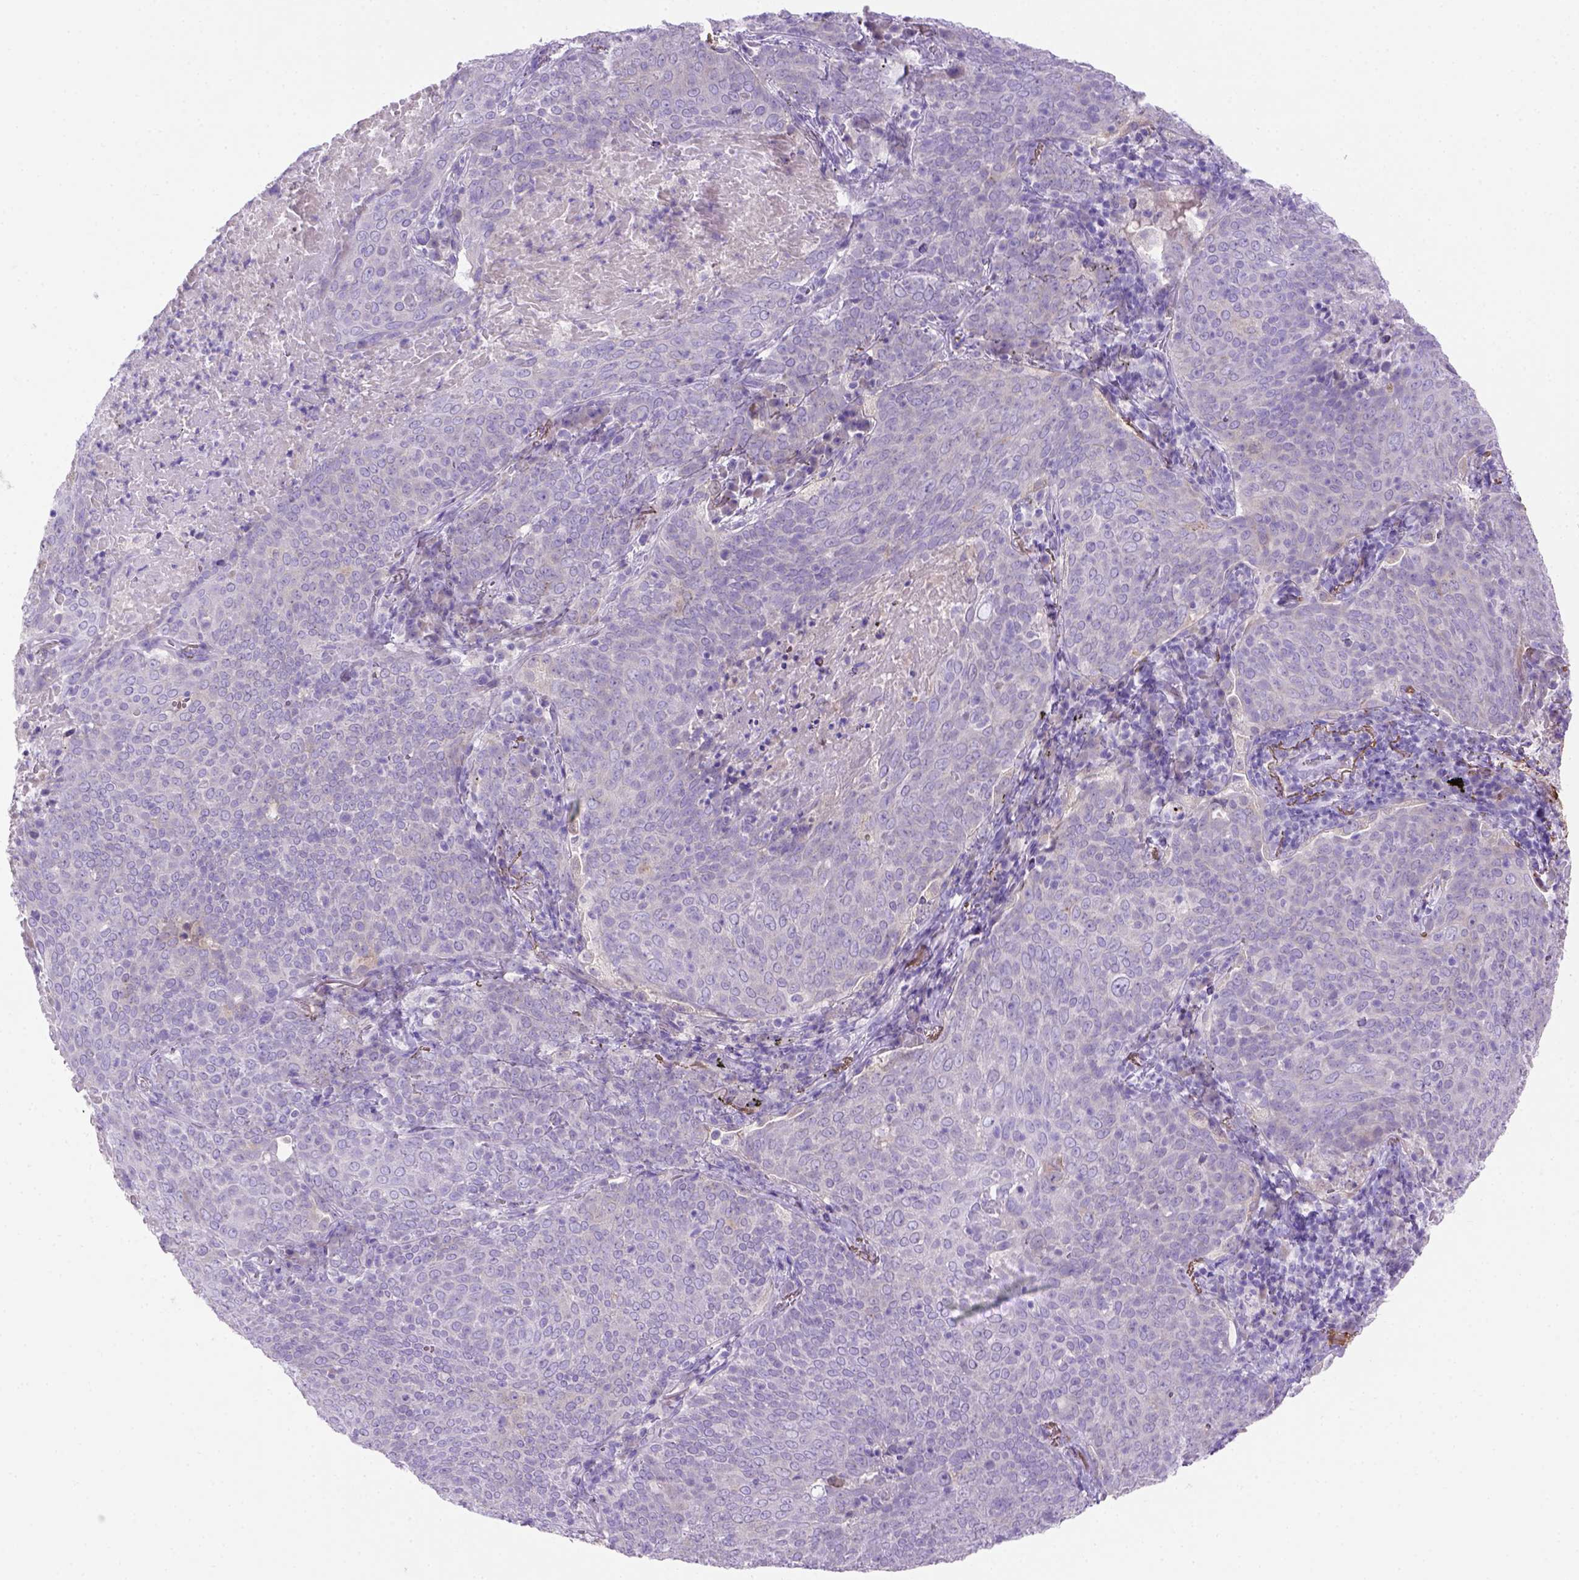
{"staining": {"intensity": "negative", "quantity": "none", "location": "none"}, "tissue": "lung cancer", "cell_type": "Tumor cells", "image_type": "cancer", "snomed": [{"axis": "morphology", "description": "Squamous cell carcinoma, NOS"}, {"axis": "topography", "description": "Lung"}], "caption": "The image reveals no staining of tumor cells in lung cancer.", "gene": "SIRPD", "patient": {"sex": "male", "age": 82}}